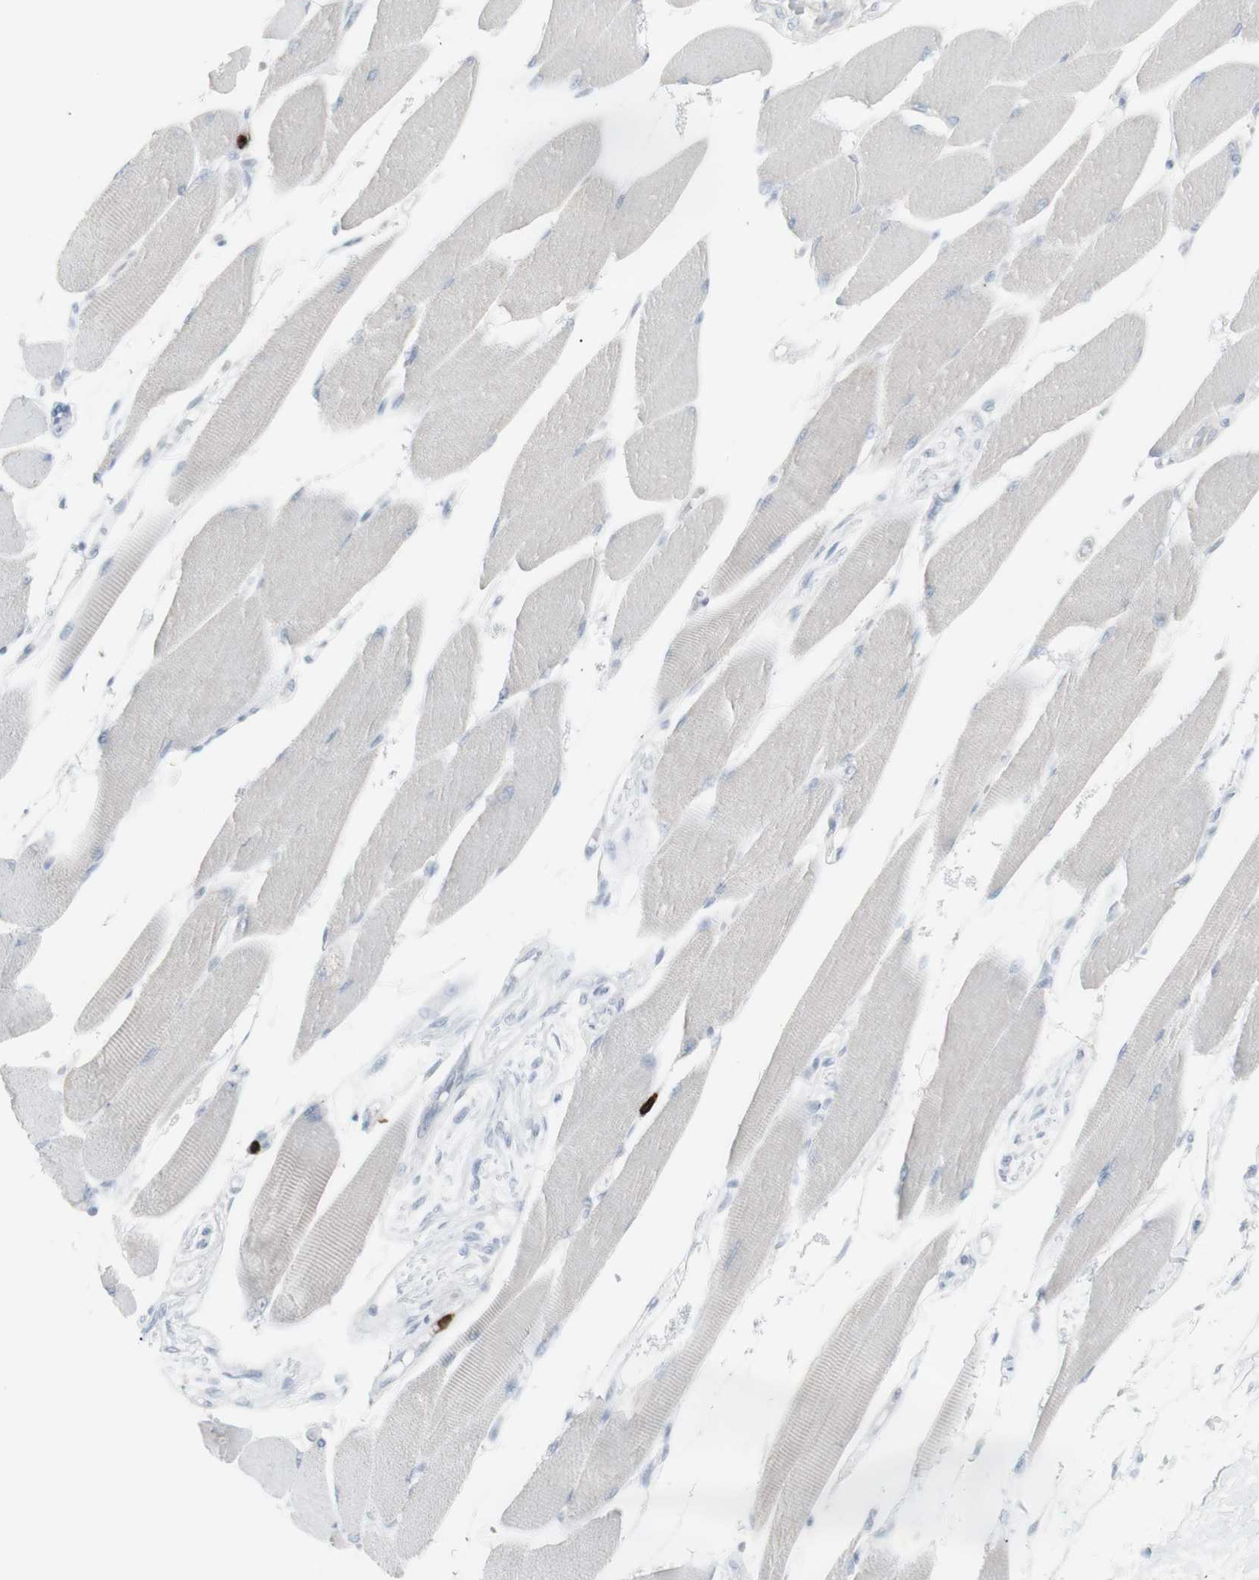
{"staining": {"intensity": "negative", "quantity": "none", "location": "none"}, "tissue": "skeletal muscle", "cell_type": "Myocytes", "image_type": "normal", "snomed": [{"axis": "morphology", "description": "Normal tissue, NOS"}, {"axis": "topography", "description": "Skeletal muscle"}, {"axis": "topography", "description": "Oral tissue"}, {"axis": "topography", "description": "Peripheral nerve tissue"}], "caption": "Immunohistochemistry (IHC) image of unremarkable skeletal muscle stained for a protein (brown), which exhibits no expression in myocytes. The staining is performed using DAB (3,3'-diaminobenzidine) brown chromogen with nuclei counter-stained in using hematoxylin.", "gene": "CD247", "patient": {"sex": "female", "age": 84}}